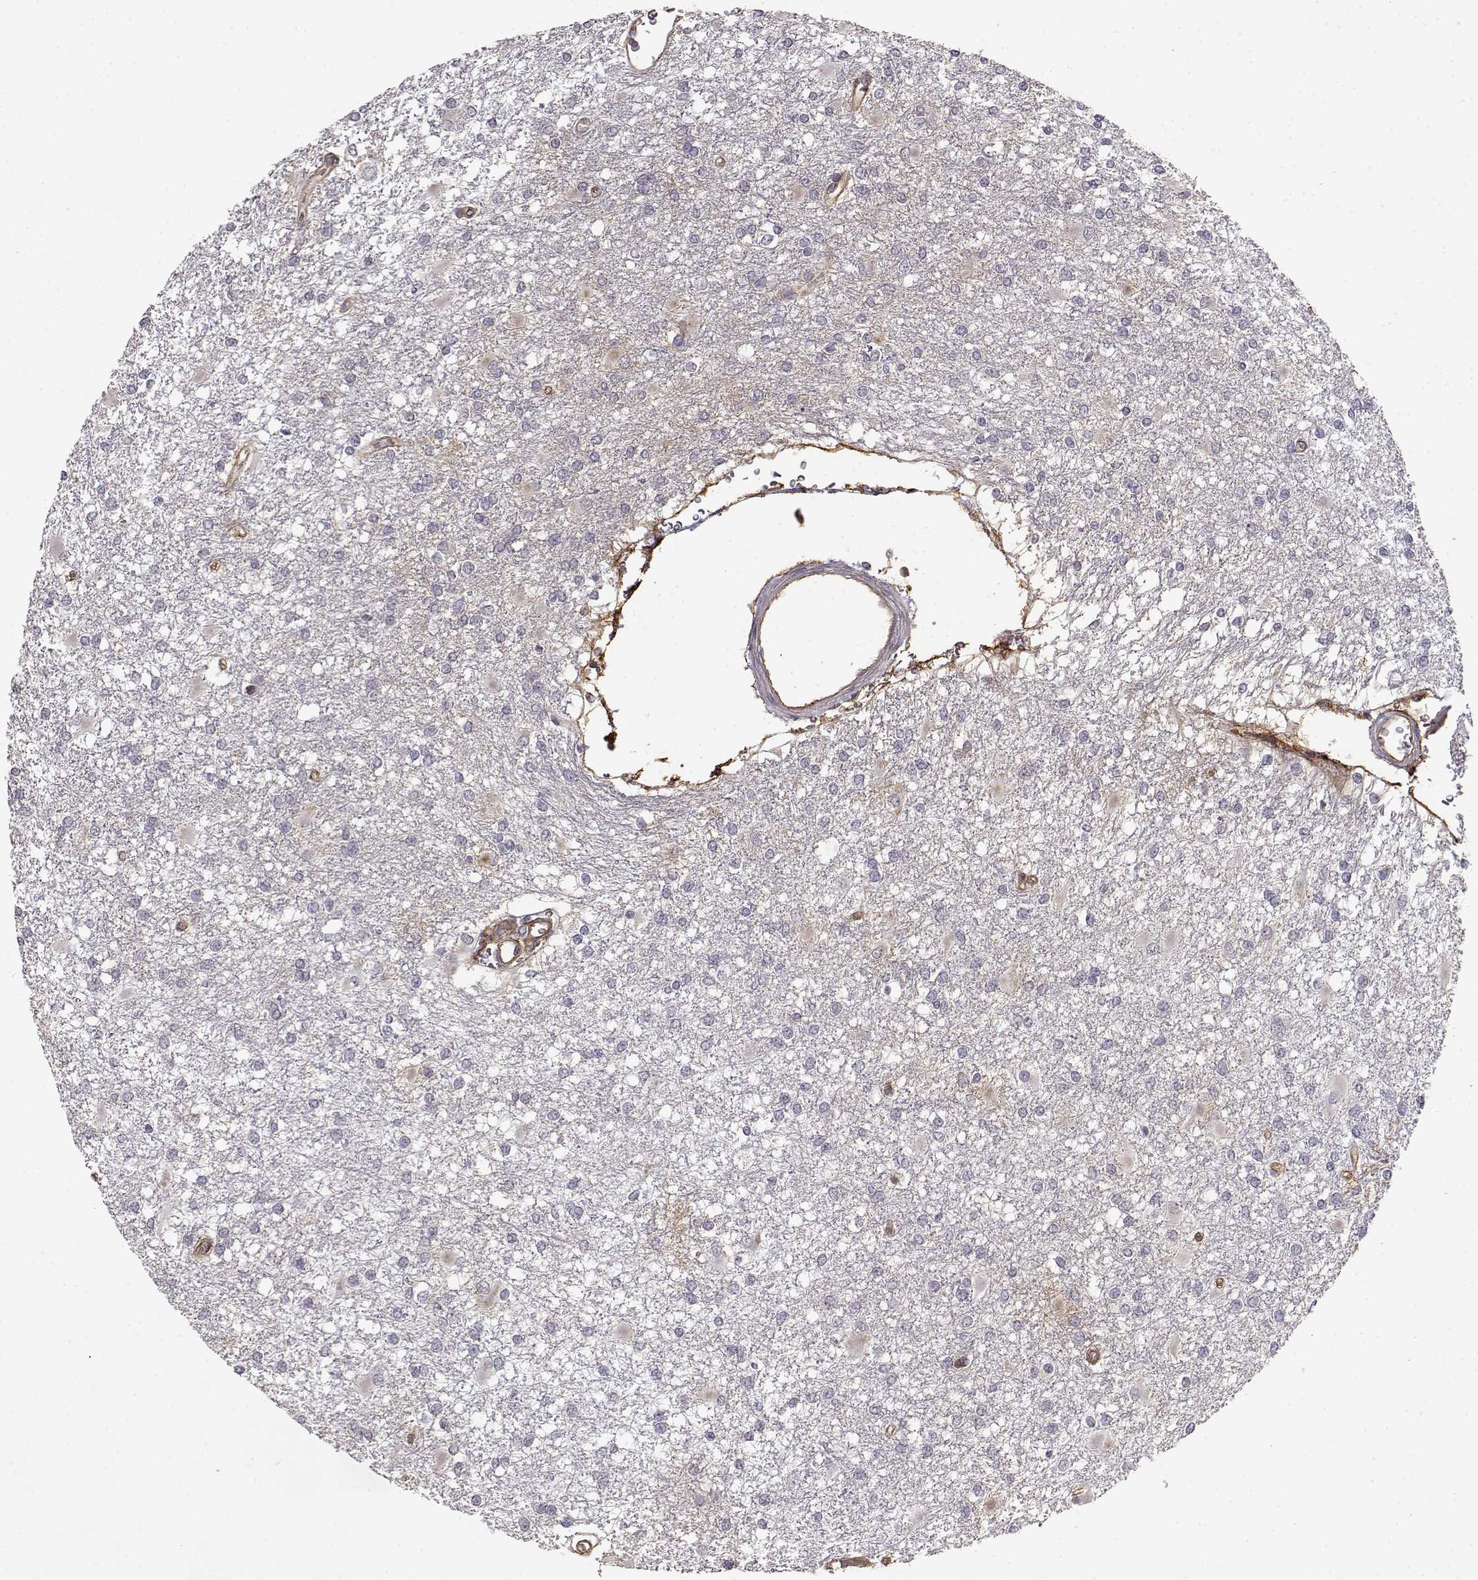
{"staining": {"intensity": "negative", "quantity": "none", "location": "none"}, "tissue": "glioma", "cell_type": "Tumor cells", "image_type": "cancer", "snomed": [{"axis": "morphology", "description": "Glioma, malignant, High grade"}, {"axis": "topography", "description": "Cerebral cortex"}], "caption": "Photomicrograph shows no significant protein positivity in tumor cells of malignant high-grade glioma. (DAB (3,3'-diaminobenzidine) immunohistochemistry (IHC) visualized using brightfield microscopy, high magnification).", "gene": "IFITM1", "patient": {"sex": "male", "age": 79}}